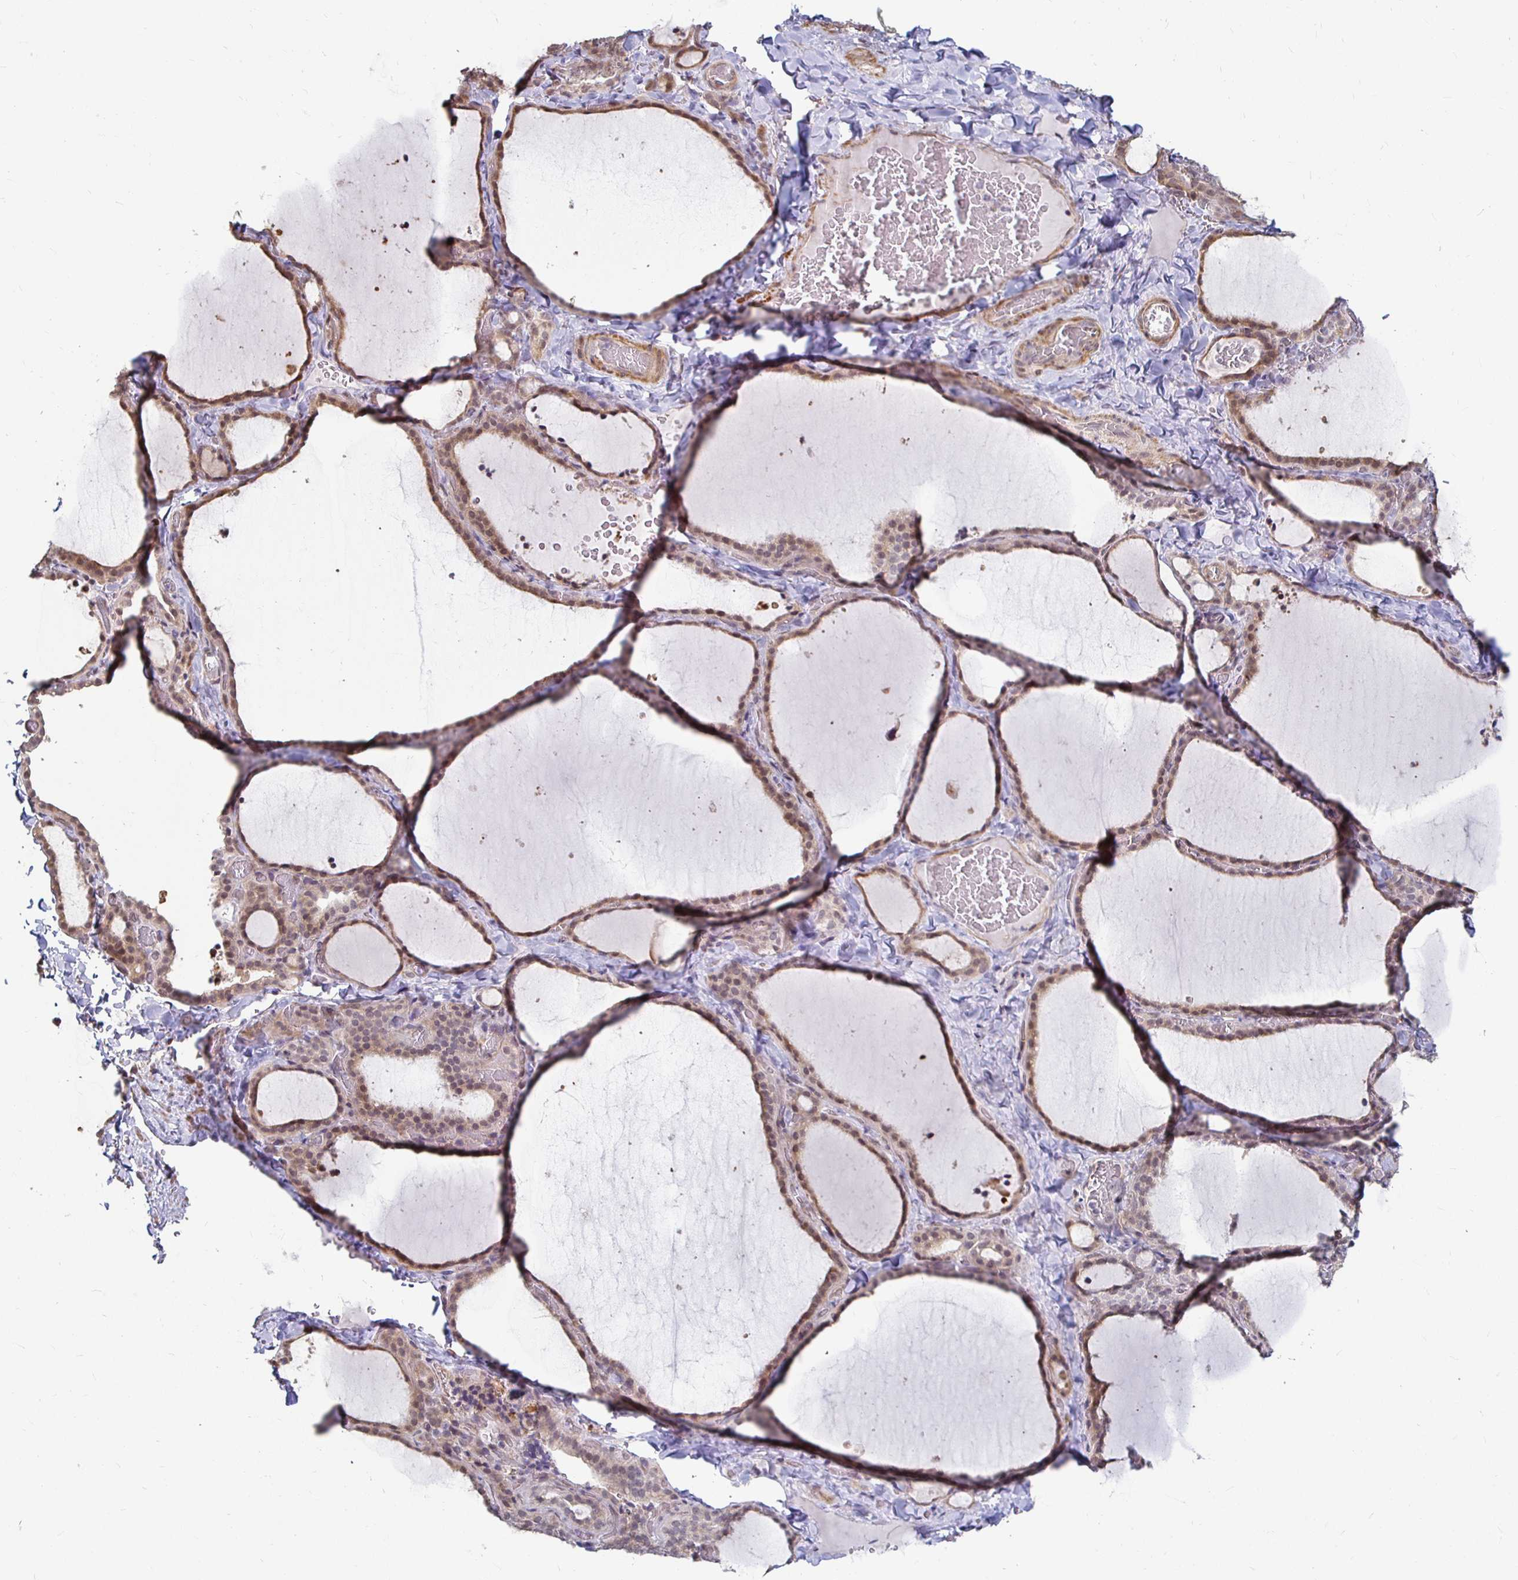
{"staining": {"intensity": "weak", "quantity": "25%-75%", "location": "cytoplasmic/membranous,nuclear"}, "tissue": "thyroid gland", "cell_type": "Glandular cells", "image_type": "normal", "snomed": [{"axis": "morphology", "description": "Normal tissue, NOS"}, {"axis": "topography", "description": "Thyroid gland"}], "caption": "Immunohistochemical staining of normal human thyroid gland reveals low levels of weak cytoplasmic/membranous,nuclear positivity in about 25%-75% of glandular cells. Immunohistochemistry (ihc) stains the protein of interest in brown and the nuclei are stained blue.", "gene": "CAPN11", "patient": {"sex": "female", "age": 22}}